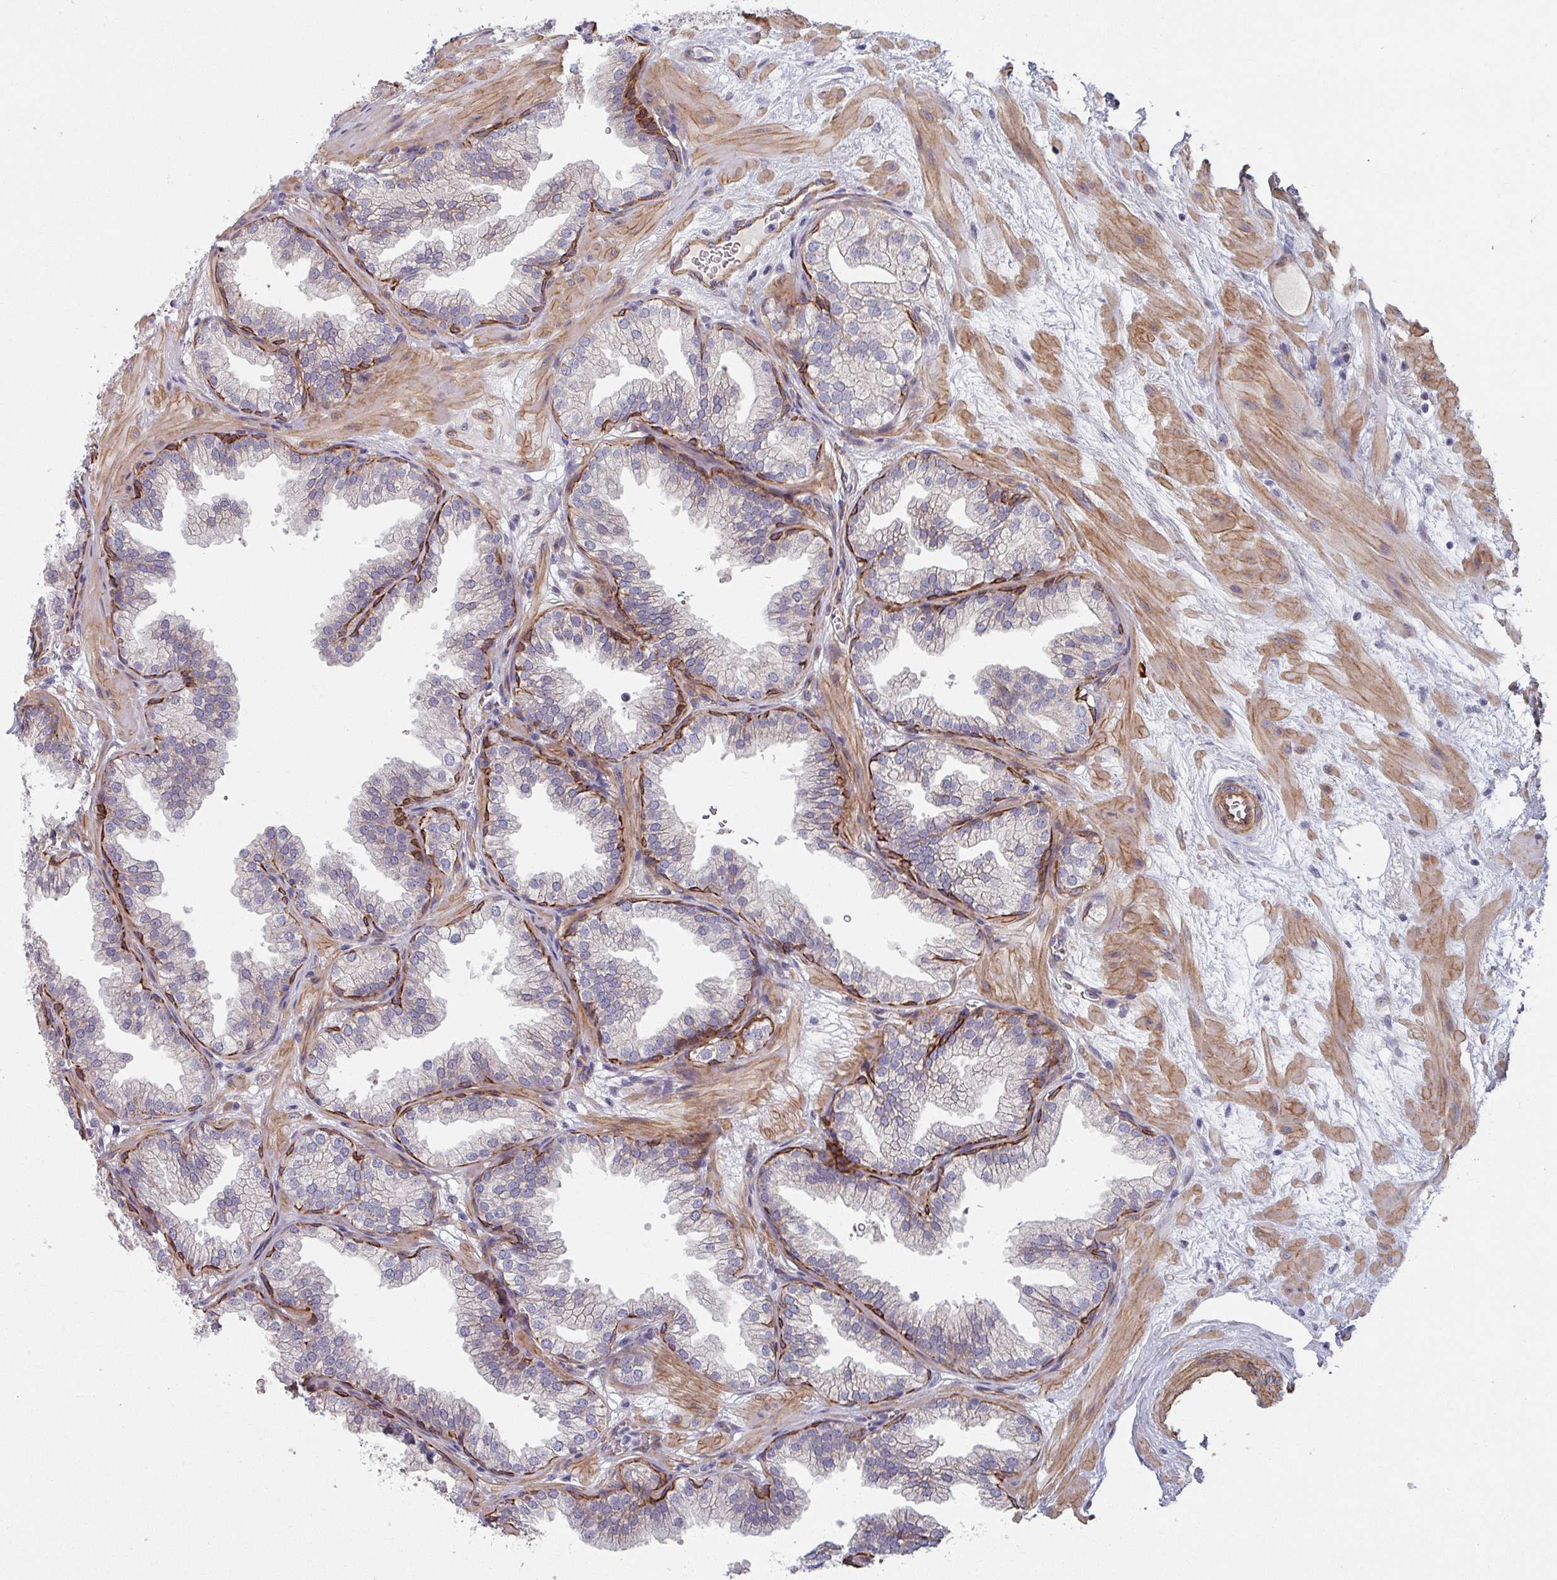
{"staining": {"intensity": "strong", "quantity": "25%-75%", "location": "cytoplasmic/membranous"}, "tissue": "prostate", "cell_type": "Glandular cells", "image_type": "normal", "snomed": [{"axis": "morphology", "description": "Normal tissue, NOS"}, {"axis": "topography", "description": "Prostate"}], "caption": "Protein staining of benign prostate displays strong cytoplasmic/membranous staining in about 25%-75% of glandular cells.", "gene": "C4BPB", "patient": {"sex": "male", "age": 37}}